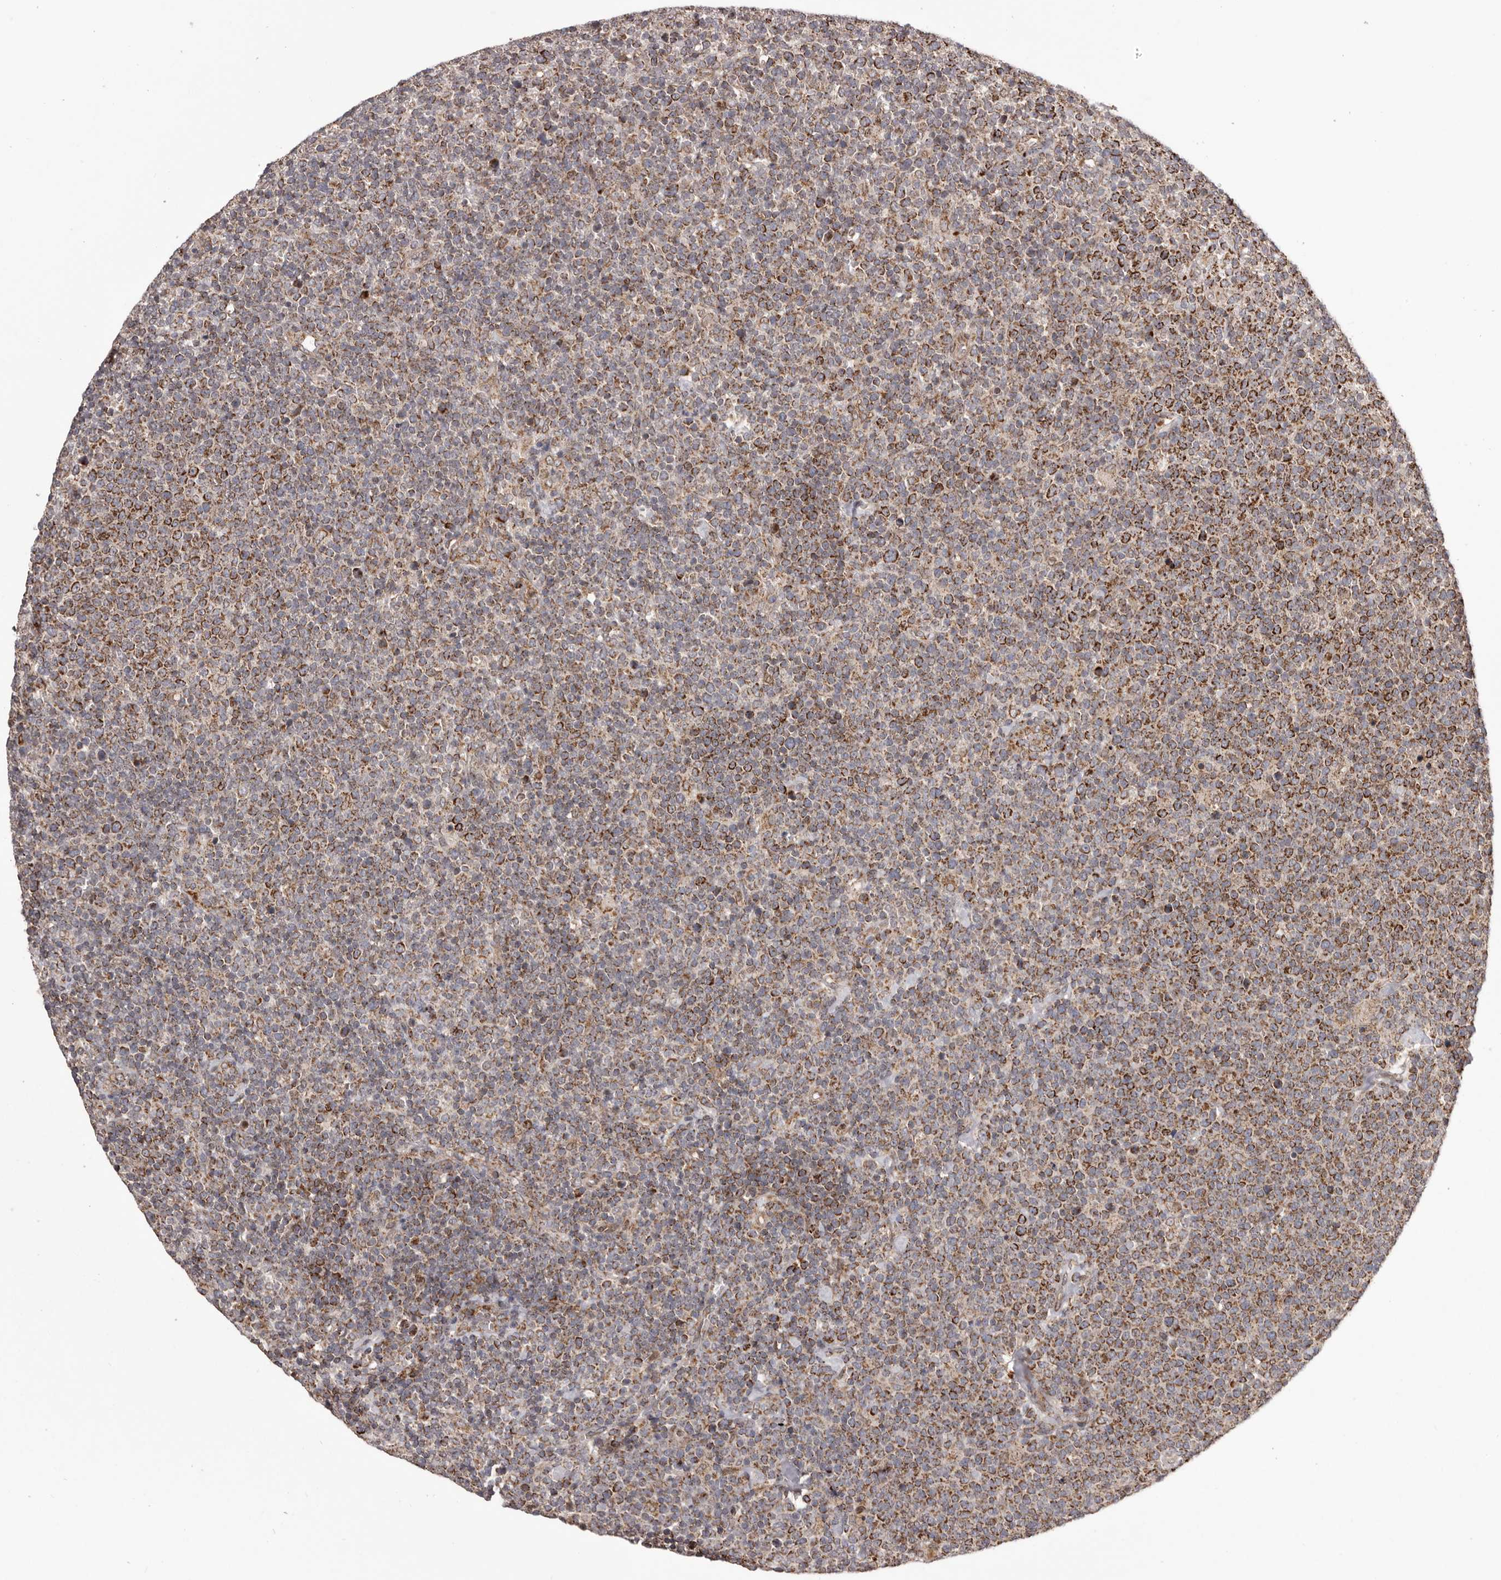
{"staining": {"intensity": "strong", "quantity": "25%-75%", "location": "cytoplasmic/membranous"}, "tissue": "lymphoma", "cell_type": "Tumor cells", "image_type": "cancer", "snomed": [{"axis": "morphology", "description": "Malignant lymphoma, non-Hodgkin's type, High grade"}, {"axis": "topography", "description": "Lymph node"}], "caption": "IHC image of neoplastic tissue: lymphoma stained using immunohistochemistry displays high levels of strong protein expression localized specifically in the cytoplasmic/membranous of tumor cells, appearing as a cytoplasmic/membranous brown color.", "gene": "CHRM2", "patient": {"sex": "male", "age": 61}}